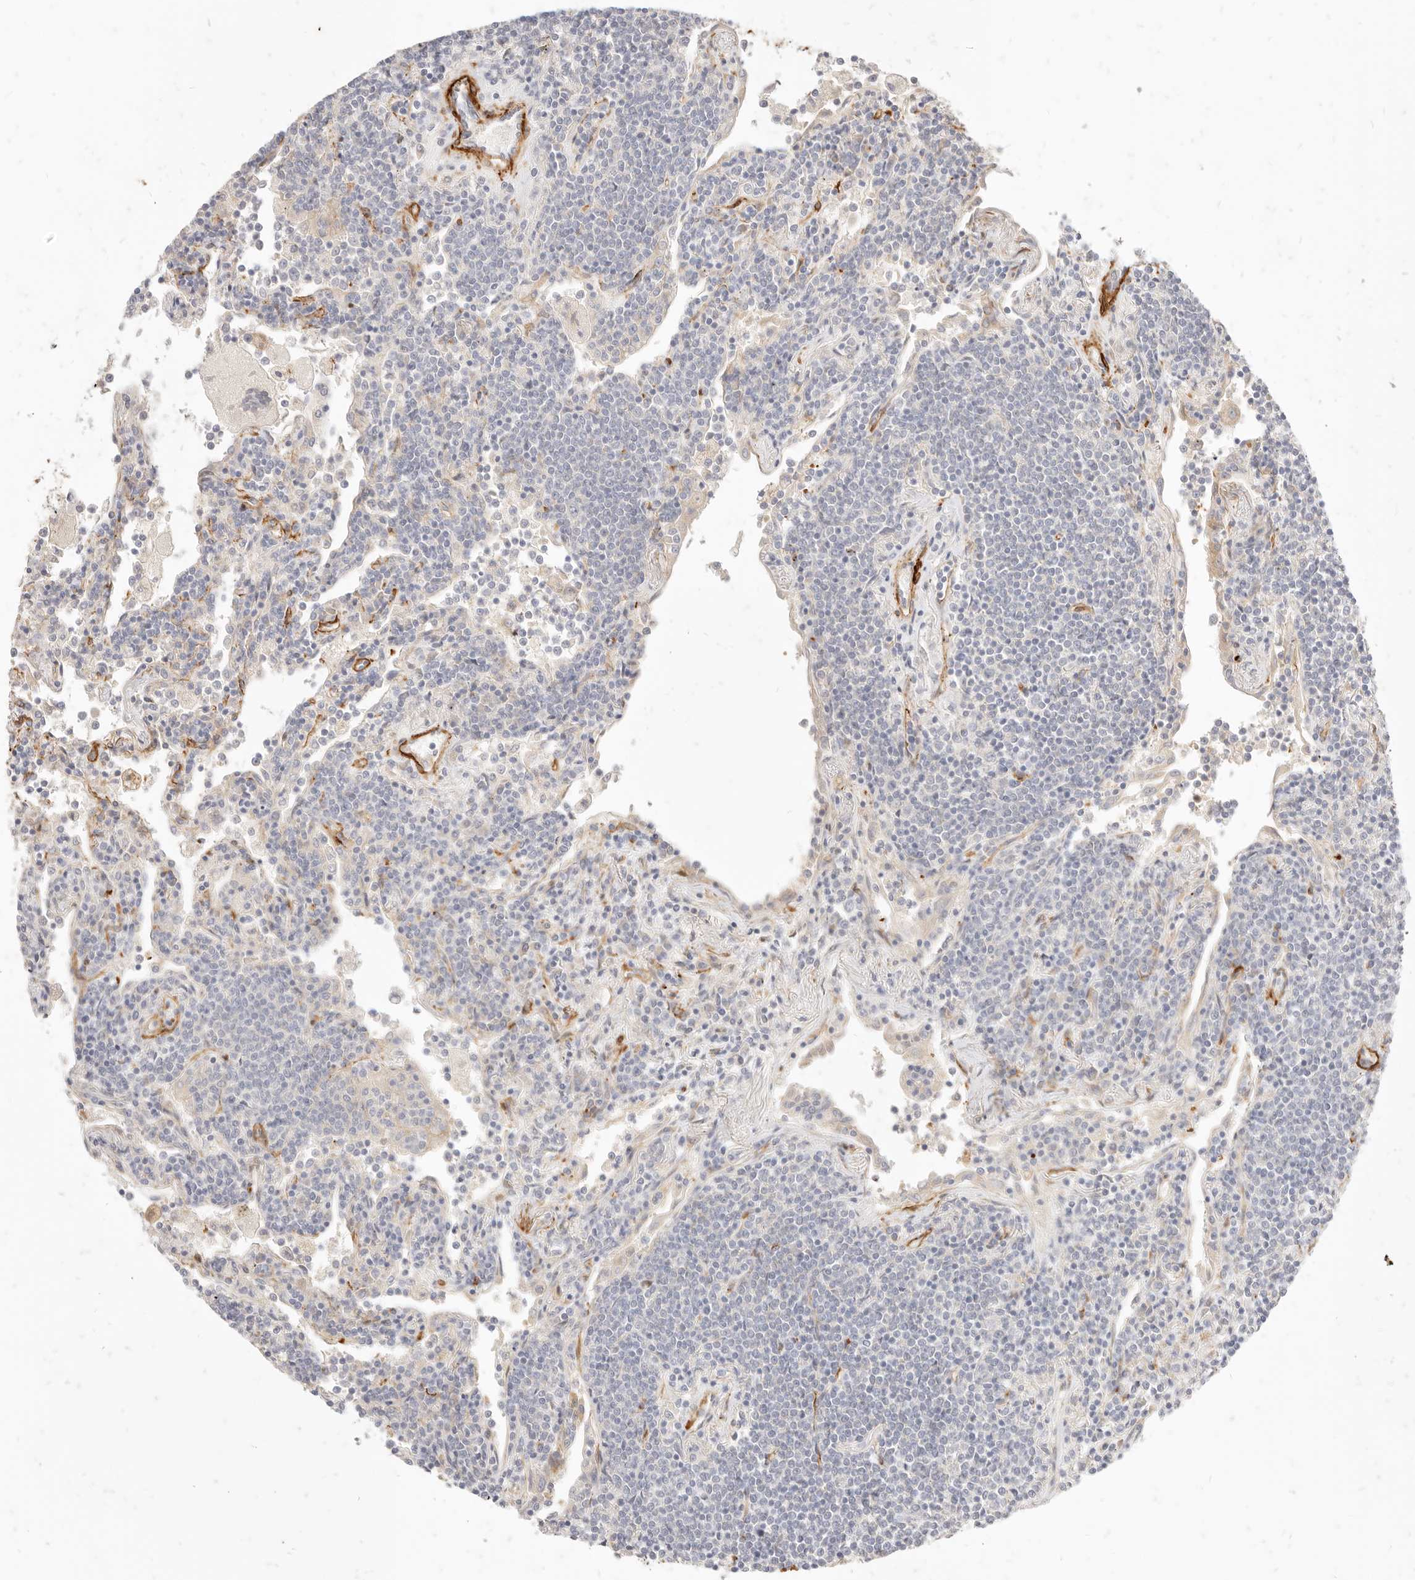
{"staining": {"intensity": "negative", "quantity": "none", "location": "none"}, "tissue": "lymphoma", "cell_type": "Tumor cells", "image_type": "cancer", "snomed": [{"axis": "morphology", "description": "Malignant lymphoma, non-Hodgkin's type, Low grade"}, {"axis": "topography", "description": "Lung"}], "caption": "Tumor cells show no significant staining in lymphoma.", "gene": "TMTC2", "patient": {"sex": "female", "age": 71}}